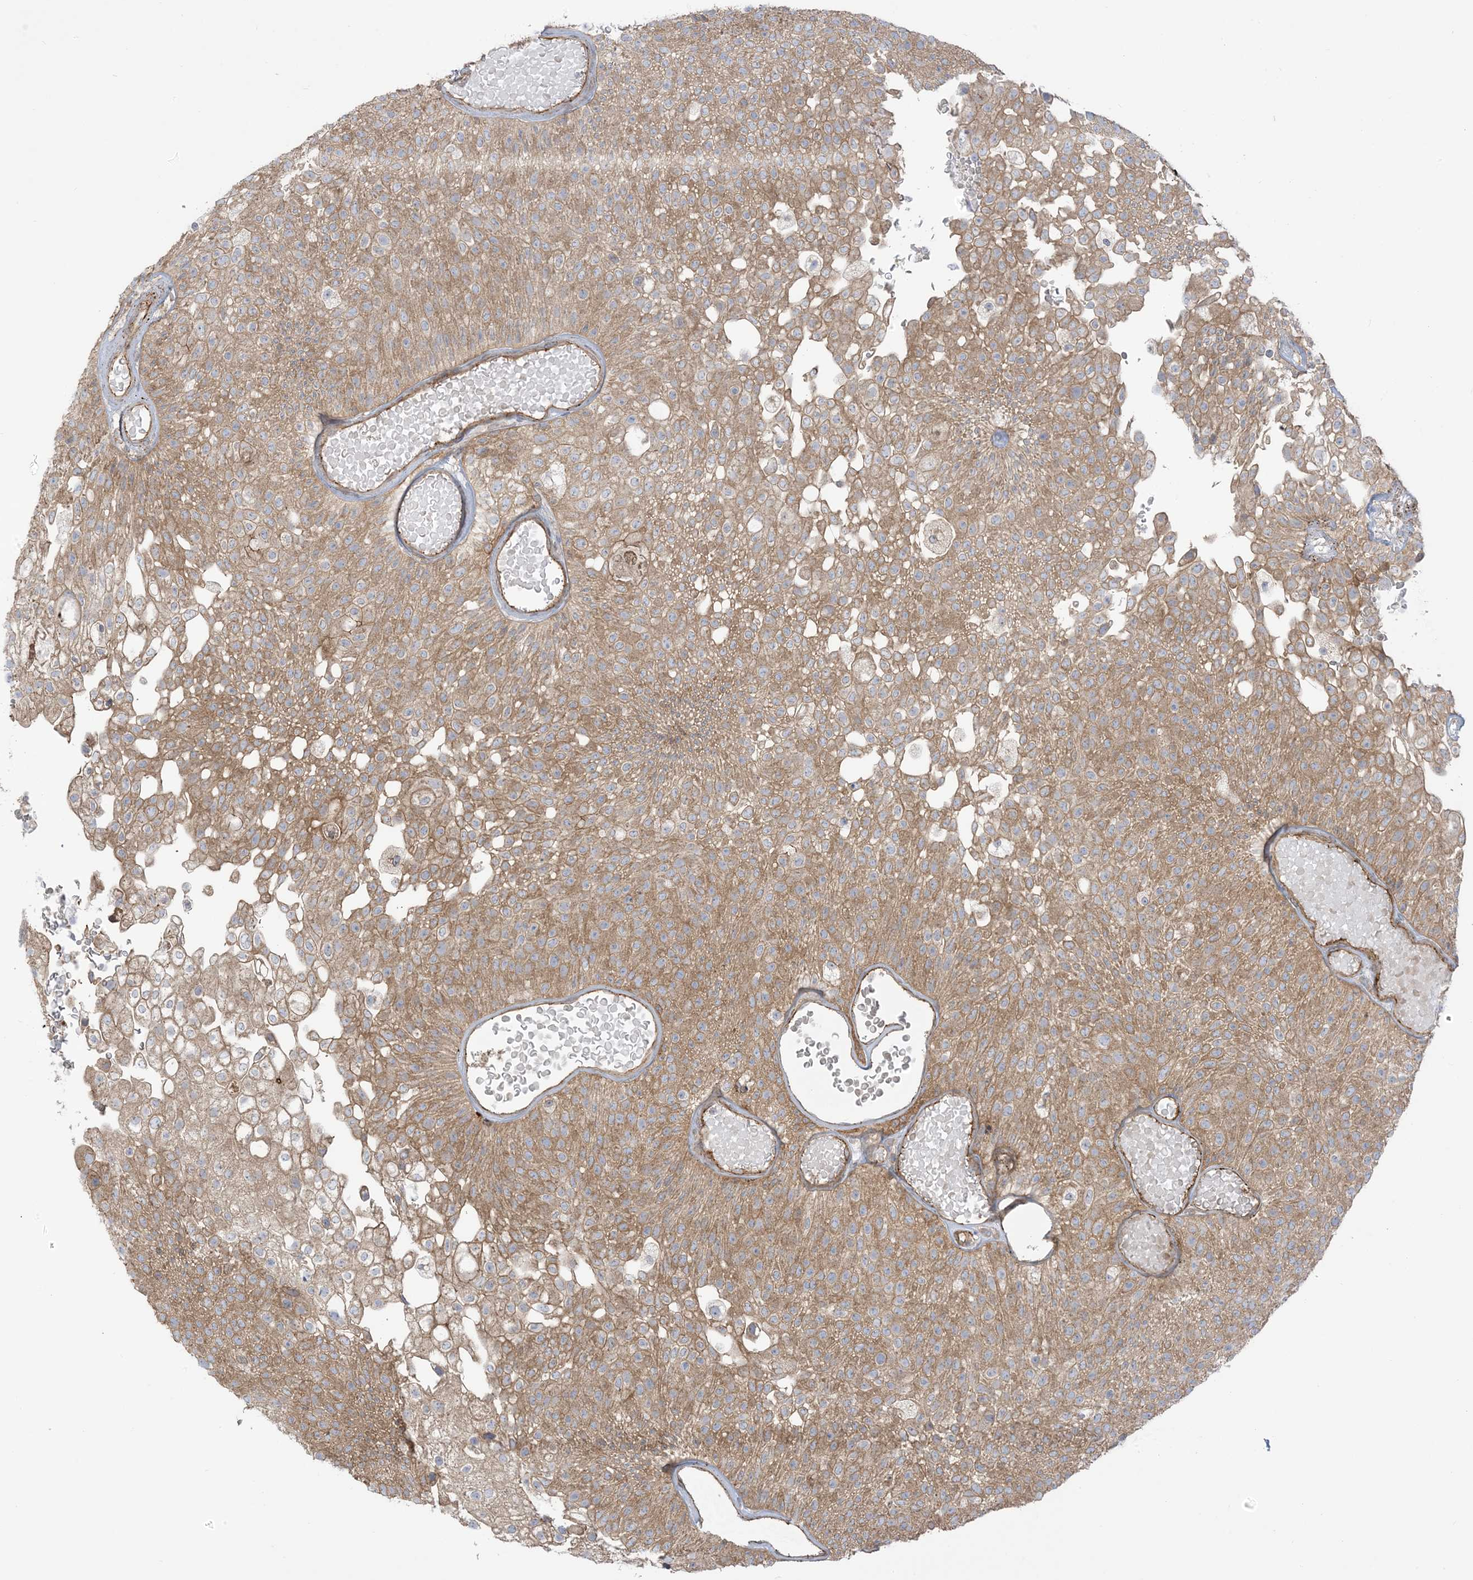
{"staining": {"intensity": "moderate", "quantity": ">75%", "location": "cytoplasmic/membranous"}, "tissue": "urothelial cancer", "cell_type": "Tumor cells", "image_type": "cancer", "snomed": [{"axis": "morphology", "description": "Urothelial carcinoma, Low grade"}, {"axis": "topography", "description": "Urinary bladder"}], "caption": "Urothelial carcinoma (low-grade) was stained to show a protein in brown. There is medium levels of moderate cytoplasmic/membranous positivity in about >75% of tumor cells.", "gene": "ICMT", "patient": {"sex": "male", "age": 78}}